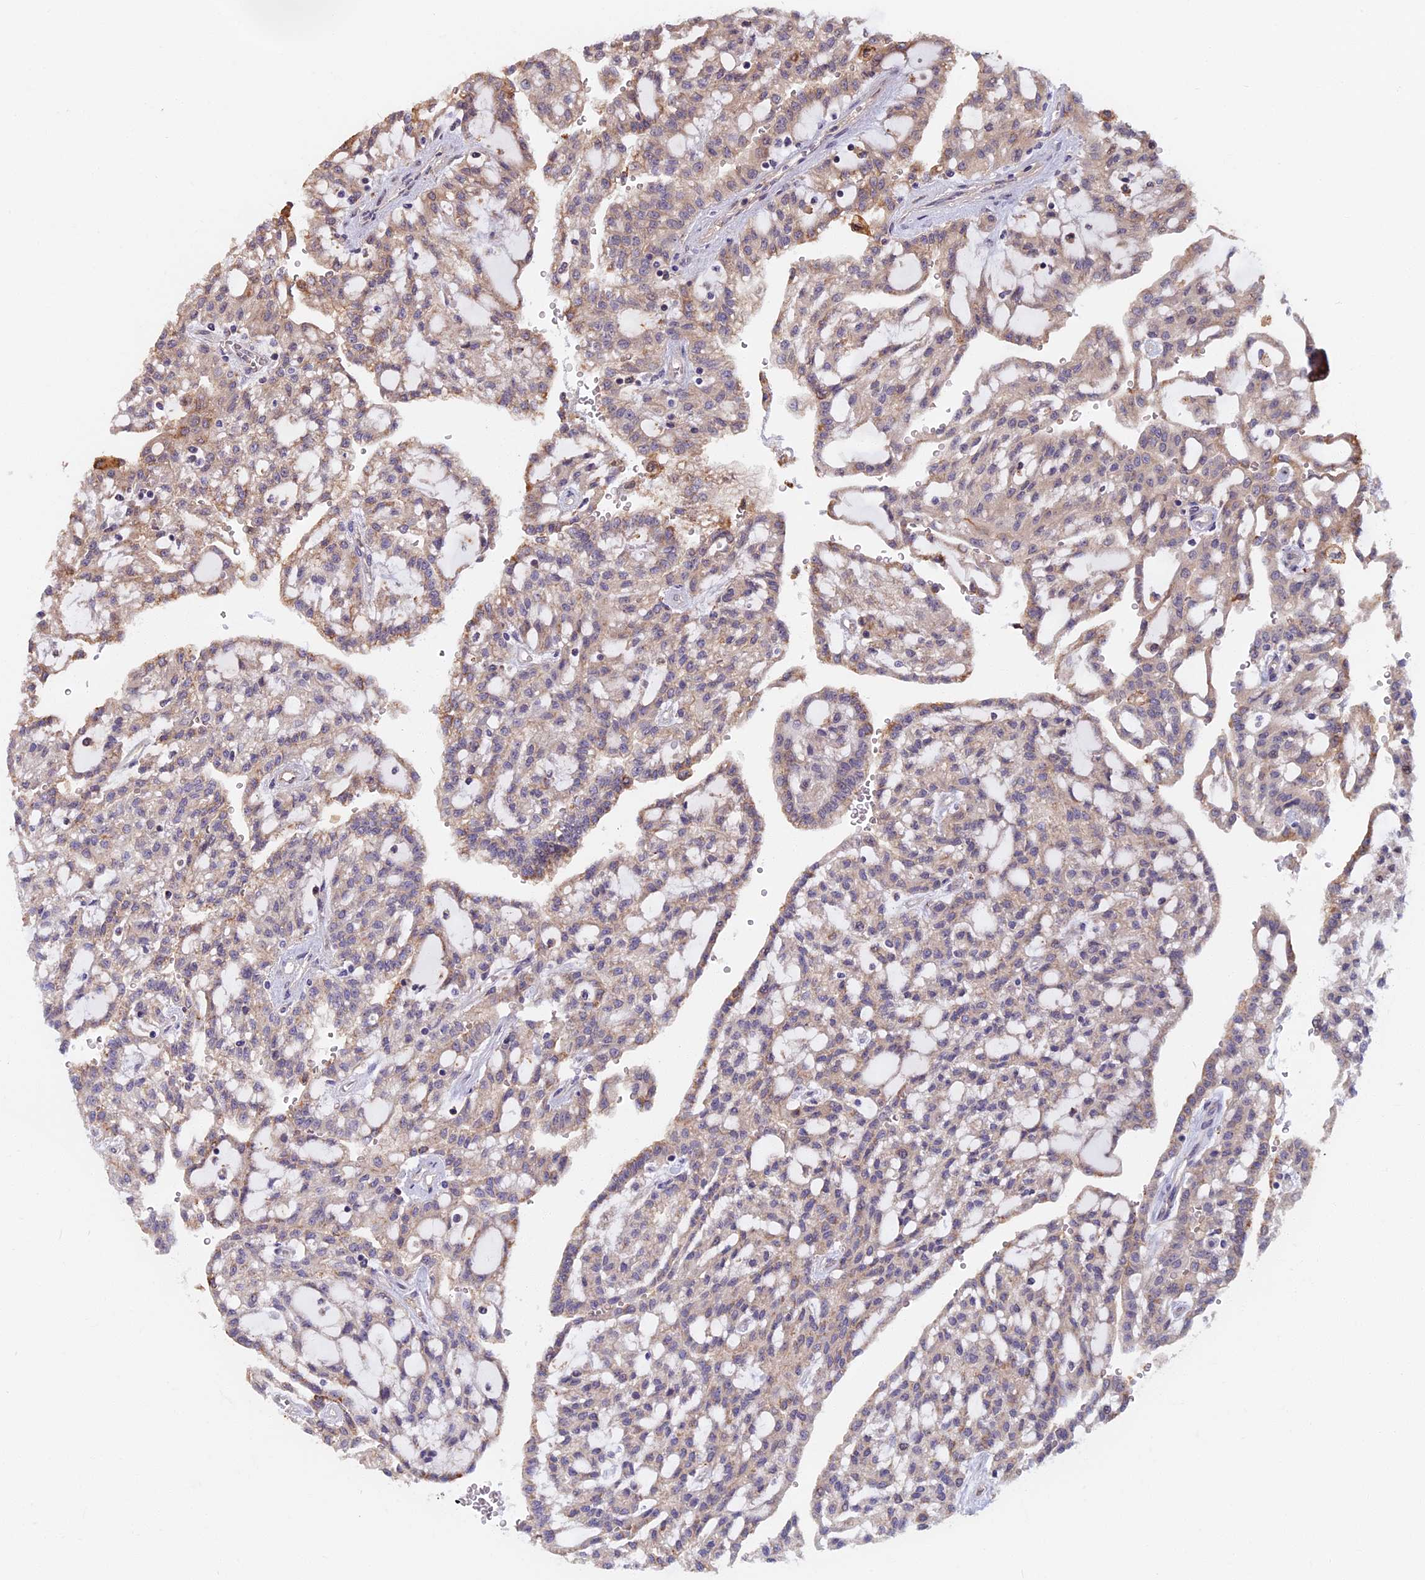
{"staining": {"intensity": "weak", "quantity": "<25%", "location": "cytoplasmic/membranous"}, "tissue": "renal cancer", "cell_type": "Tumor cells", "image_type": "cancer", "snomed": [{"axis": "morphology", "description": "Adenocarcinoma, NOS"}, {"axis": "topography", "description": "Kidney"}], "caption": "The micrograph reveals no staining of tumor cells in adenocarcinoma (renal).", "gene": "SPG11", "patient": {"sex": "male", "age": 63}}